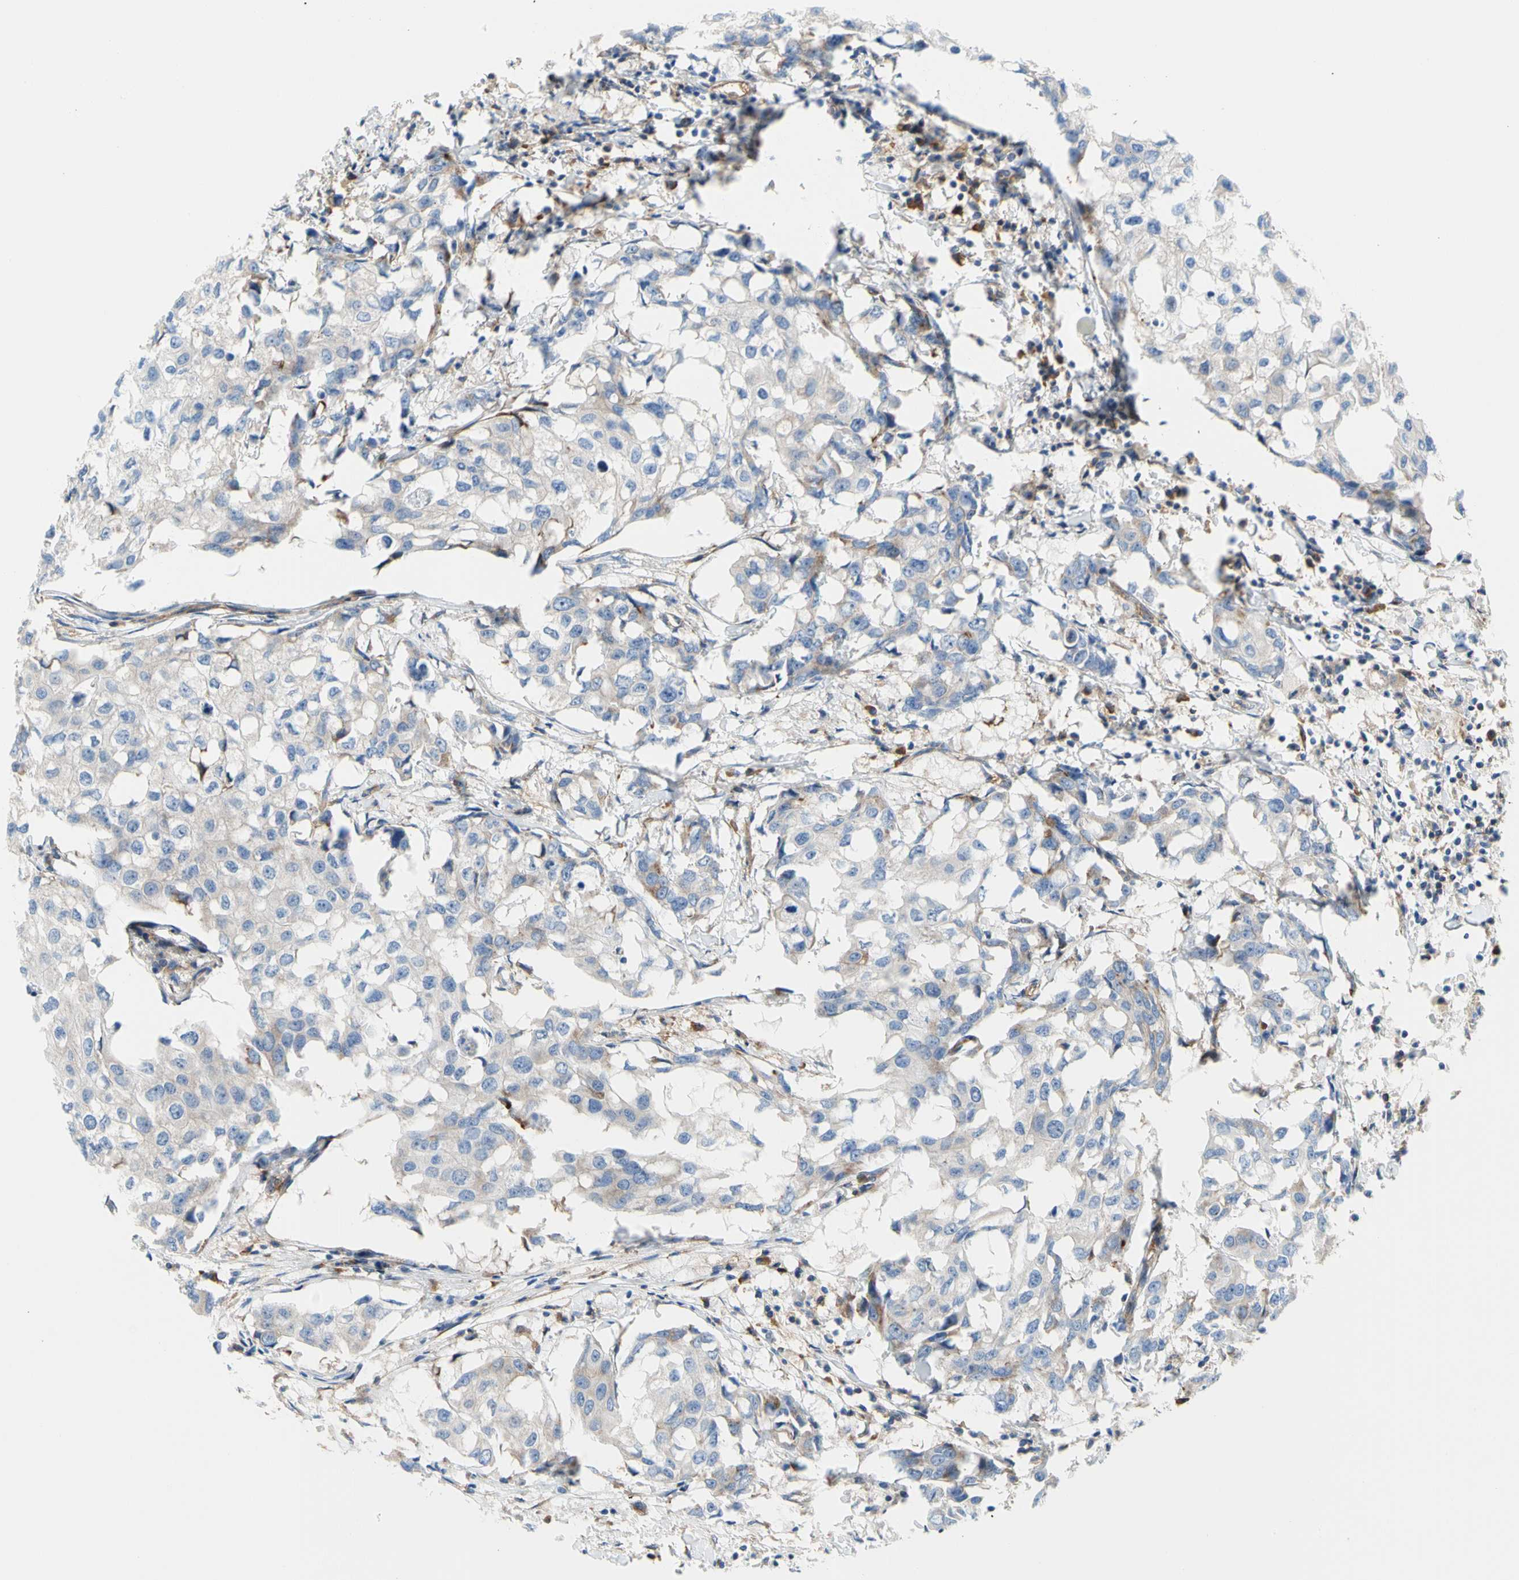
{"staining": {"intensity": "weak", "quantity": "25%-75%", "location": "cytoplasmic/membranous"}, "tissue": "breast cancer", "cell_type": "Tumor cells", "image_type": "cancer", "snomed": [{"axis": "morphology", "description": "Duct carcinoma"}, {"axis": "topography", "description": "Breast"}], "caption": "A micrograph showing weak cytoplasmic/membranous staining in approximately 25%-75% of tumor cells in breast cancer, as visualized by brown immunohistochemical staining.", "gene": "GPHN", "patient": {"sex": "female", "age": 27}}